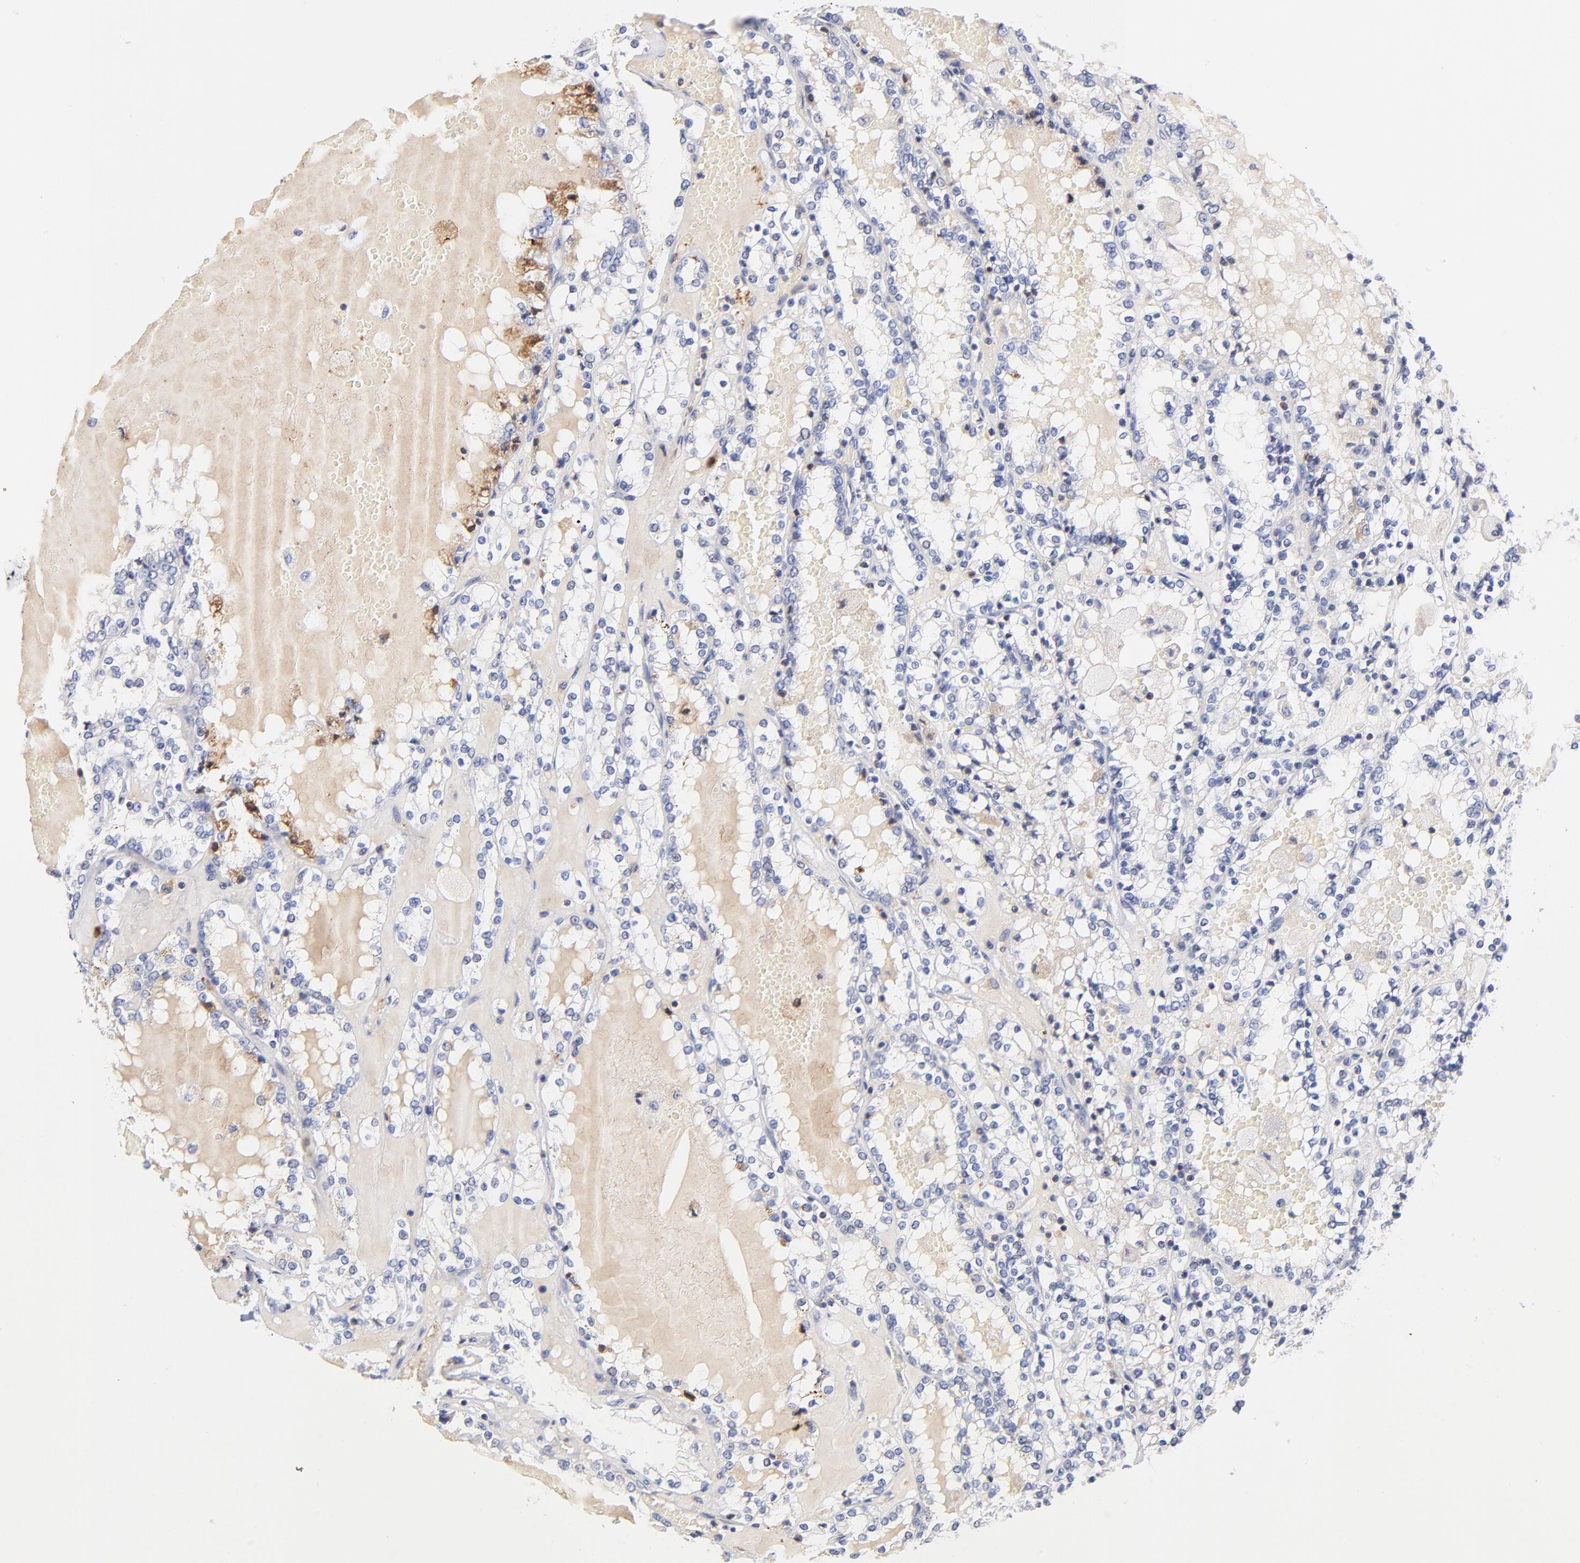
{"staining": {"intensity": "negative", "quantity": "none", "location": "none"}, "tissue": "renal cancer", "cell_type": "Tumor cells", "image_type": "cancer", "snomed": [{"axis": "morphology", "description": "Adenocarcinoma, NOS"}, {"axis": "topography", "description": "Kidney"}], "caption": "The immunohistochemistry image has no significant staining in tumor cells of adenocarcinoma (renal) tissue.", "gene": "KREMEN2", "patient": {"sex": "female", "age": 56}}